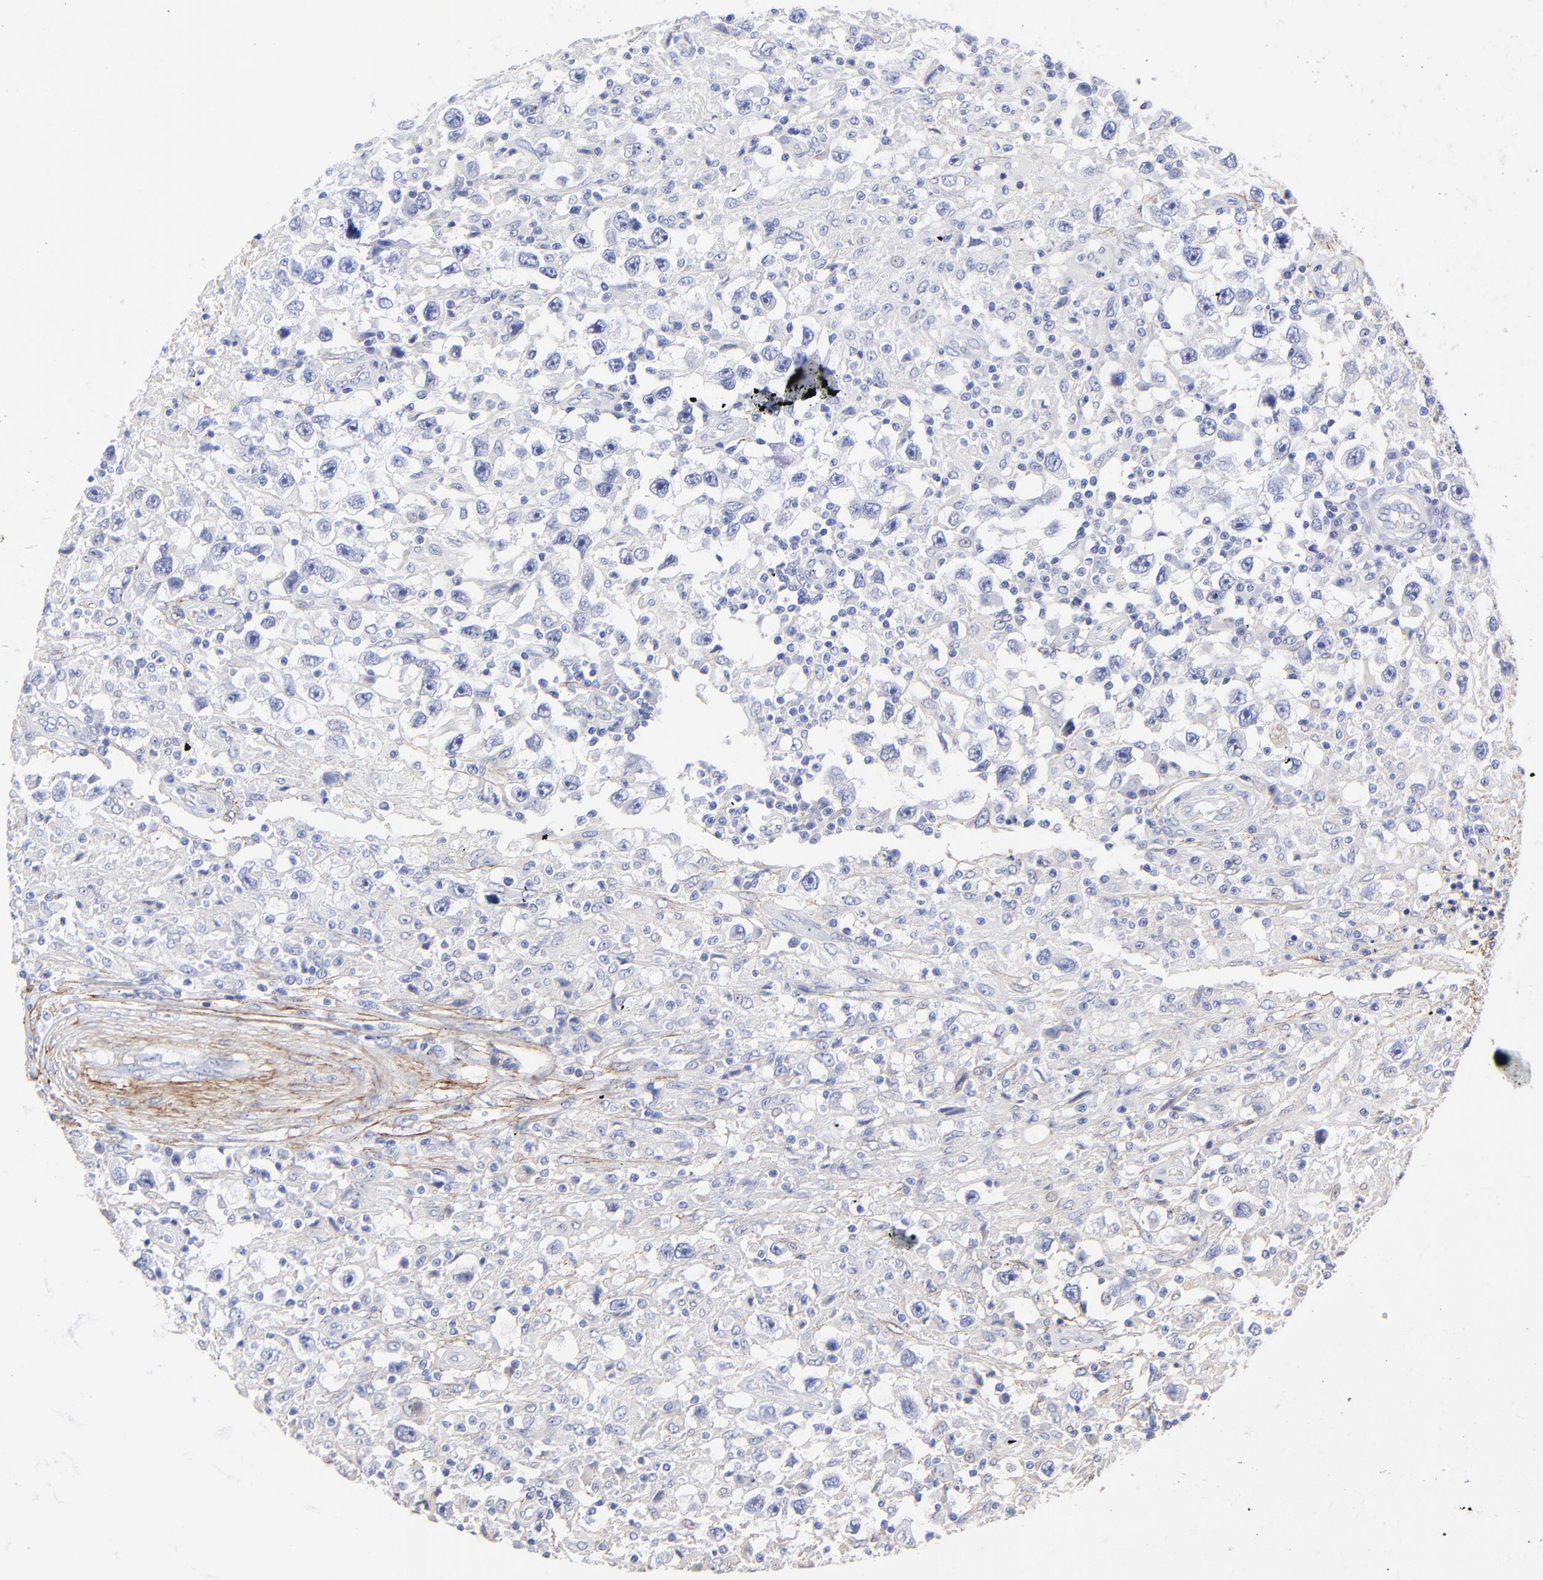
{"staining": {"intensity": "negative", "quantity": "none", "location": "none"}, "tissue": "testis cancer", "cell_type": "Tumor cells", "image_type": "cancer", "snomed": [{"axis": "morphology", "description": "Seminoma, NOS"}, {"axis": "topography", "description": "Testis"}], "caption": "Immunohistochemistry histopathology image of seminoma (testis) stained for a protein (brown), which demonstrates no staining in tumor cells.", "gene": "FBLN2", "patient": {"sex": "male", "age": 34}}